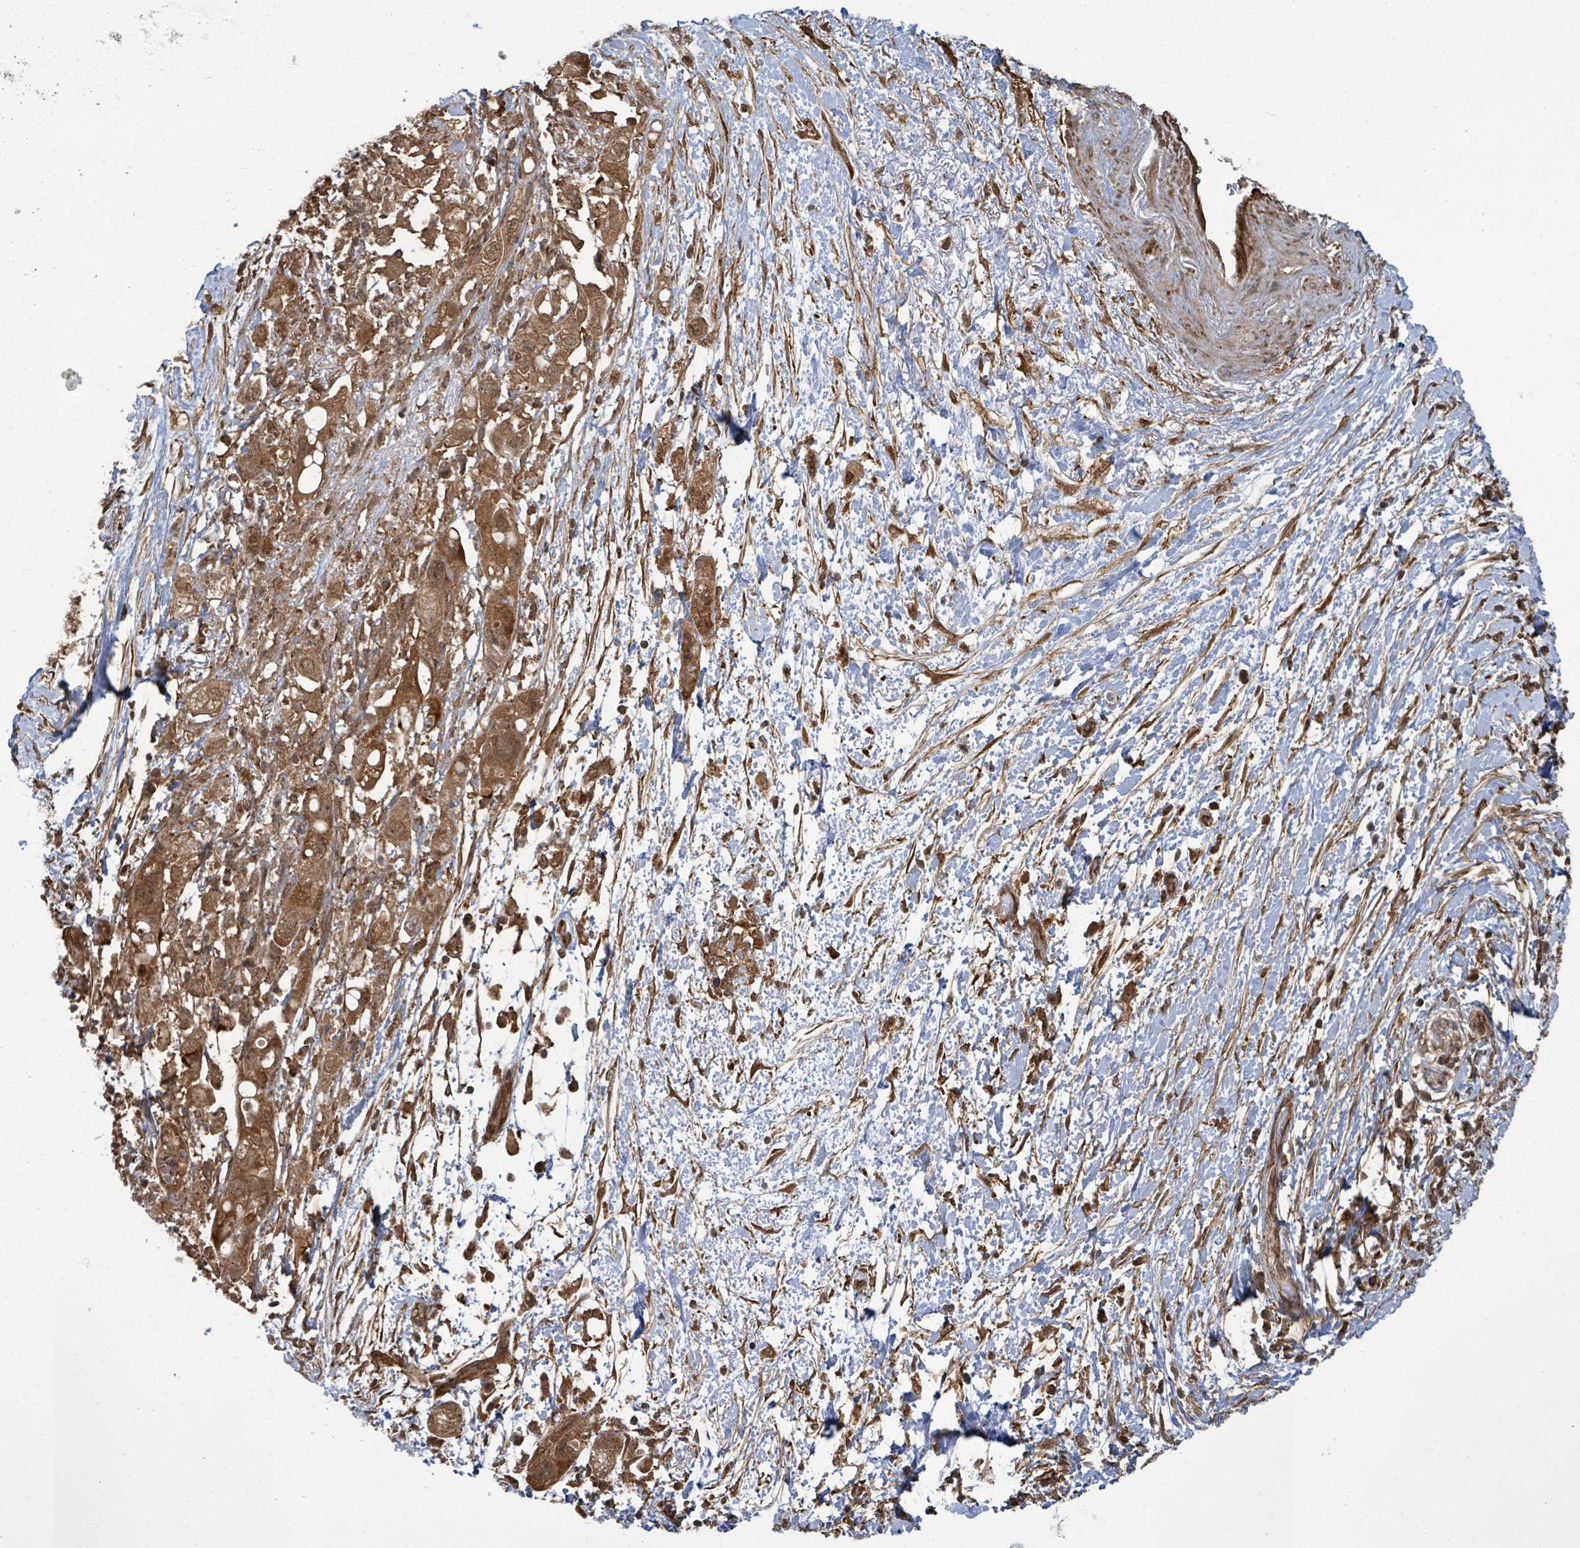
{"staining": {"intensity": "strong", "quantity": ">75%", "location": "cytoplasmic/membranous,nuclear"}, "tissue": "pancreatic cancer", "cell_type": "Tumor cells", "image_type": "cancer", "snomed": [{"axis": "morphology", "description": "Adenocarcinoma, NOS"}, {"axis": "topography", "description": "Pancreas"}], "caption": "Immunohistochemical staining of pancreatic adenocarcinoma shows high levels of strong cytoplasmic/membranous and nuclear staining in about >75% of tumor cells.", "gene": "KLC1", "patient": {"sex": "female", "age": 72}}